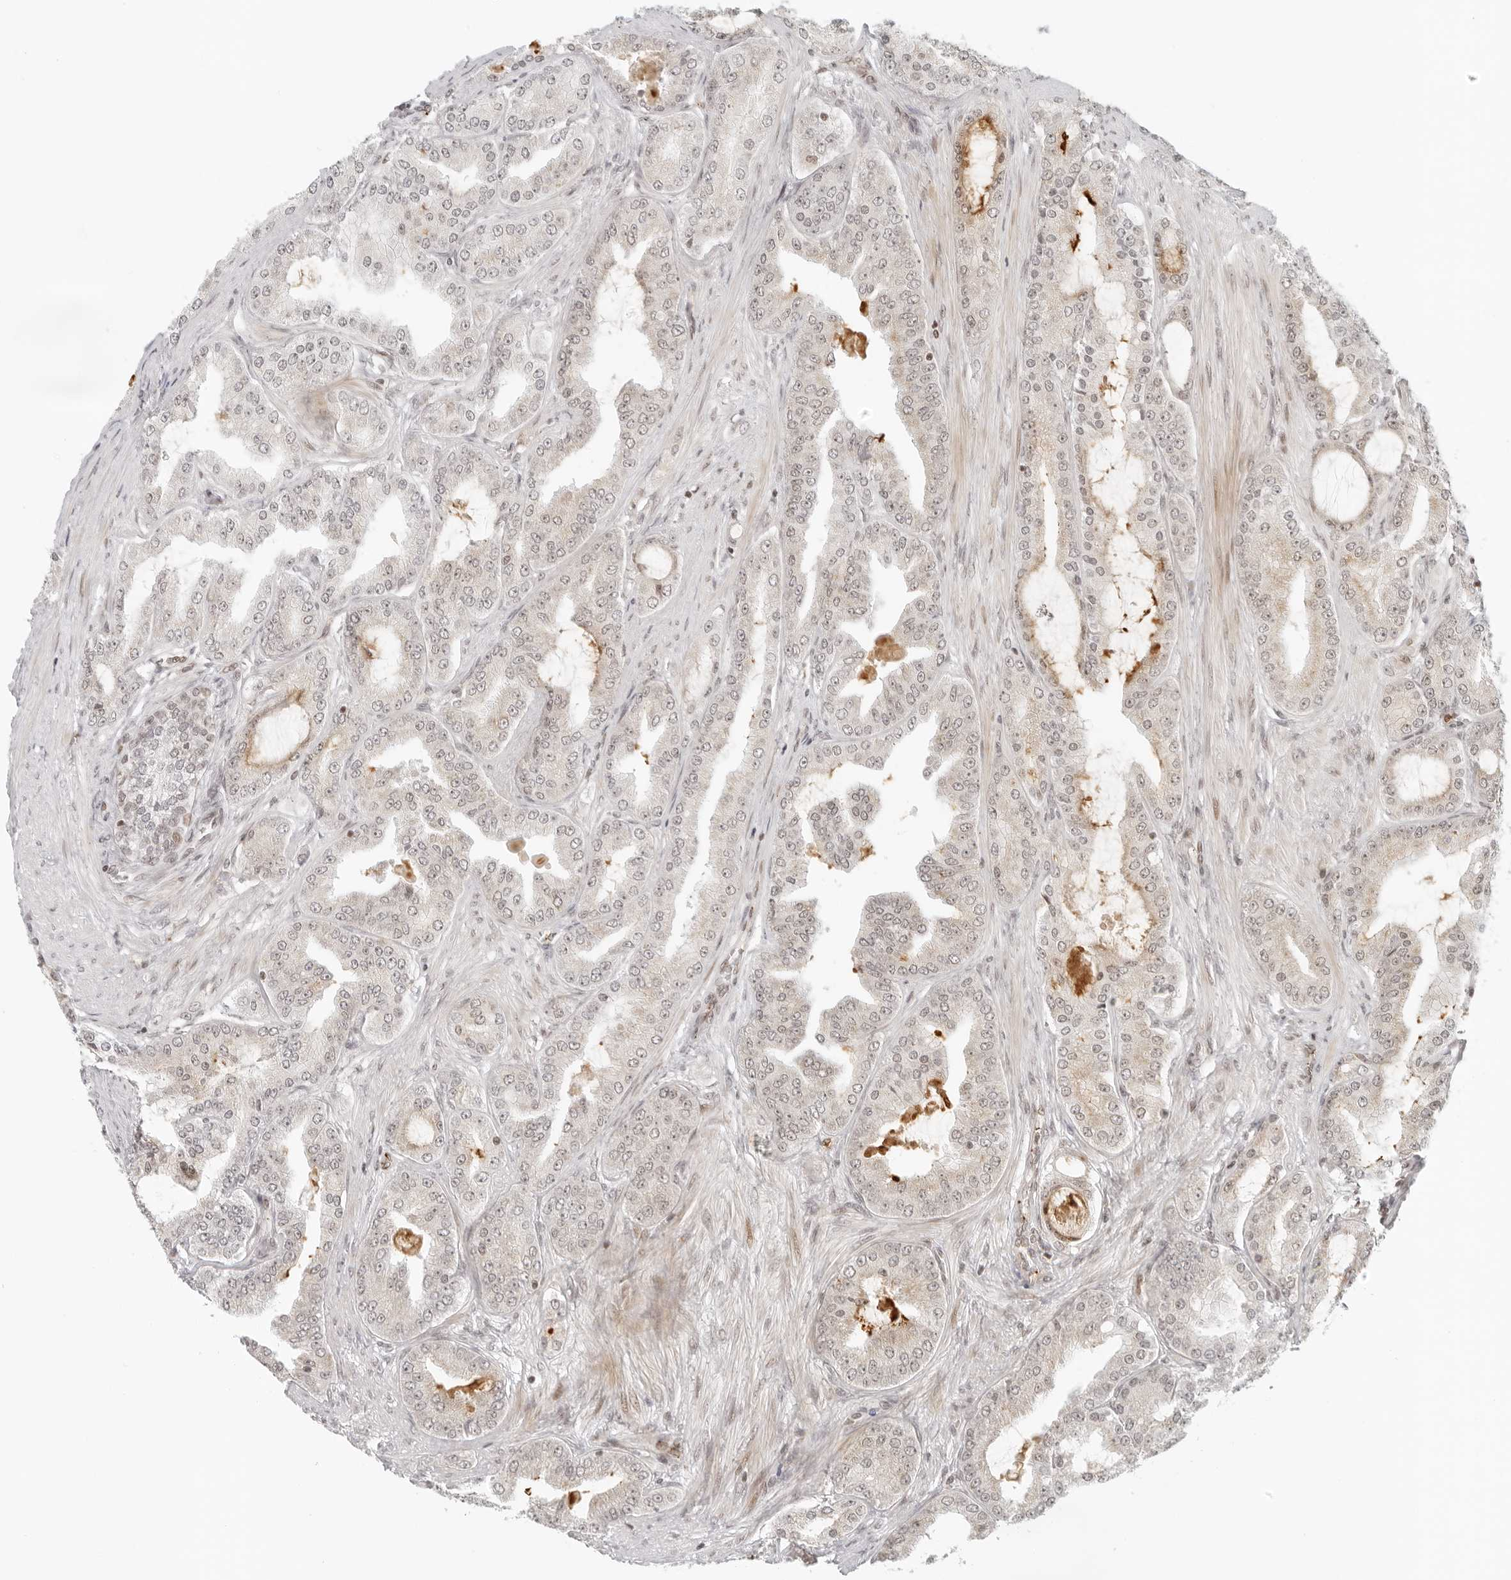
{"staining": {"intensity": "weak", "quantity": ">75%", "location": "nuclear"}, "tissue": "prostate cancer", "cell_type": "Tumor cells", "image_type": "cancer", "snomed": [{"axis": "morphology", "description": "Adenocarcinoma, High grade"}, {"axis": "topography", "description": "Prostate"}], "caption": "Protein expression analysis of prostate cancer (high-grade adenocarcinoma) demonstrates weak nuclear expression in about >75% of tumor cells.", "gene": "ZNF407", "patient": {"sex": "male", "age": 60}}